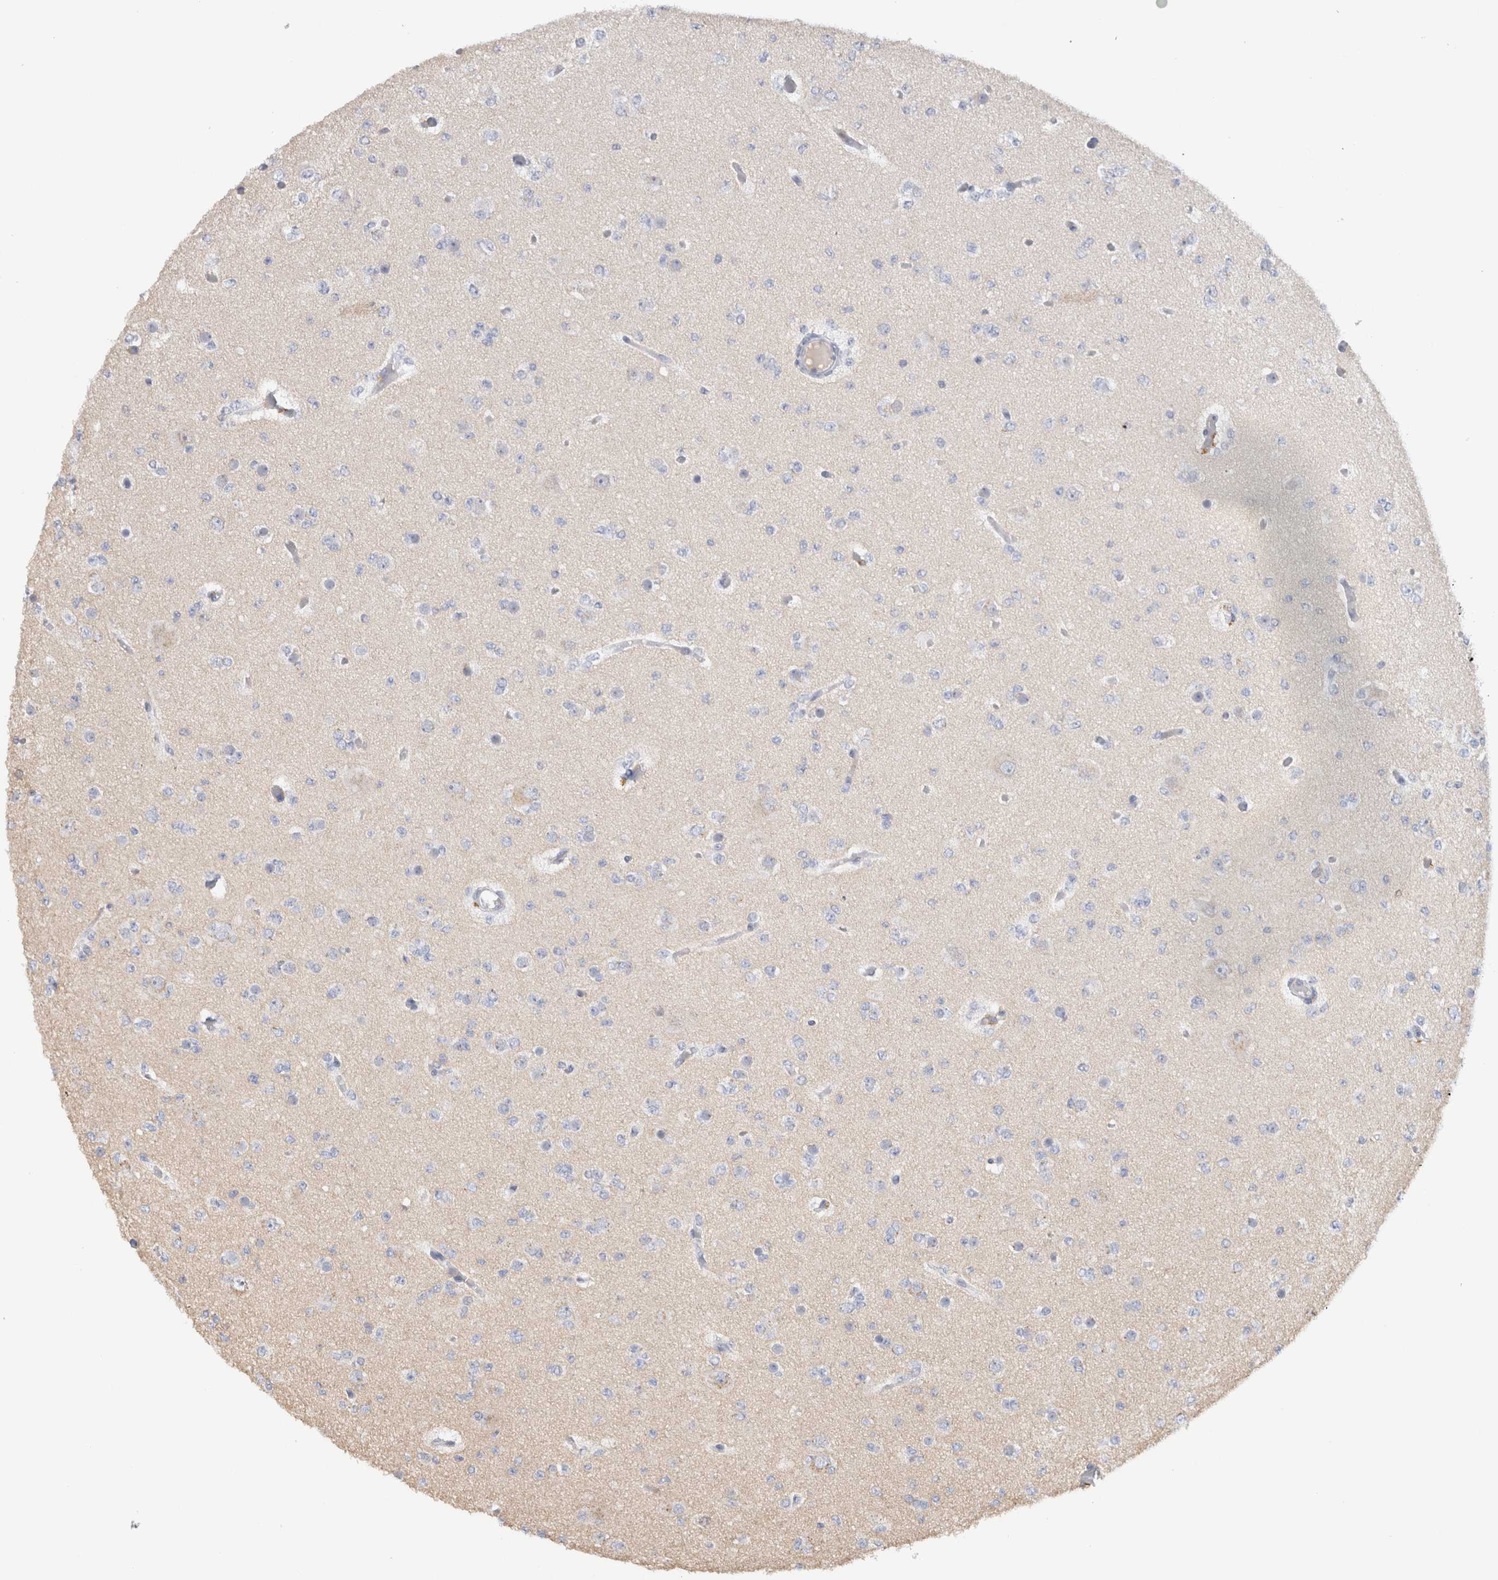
{"staining": {"intensity": "negative", "quantity": "none", "location": "none"}, "tissue": "glioma", "cell_type": "Tumor cells", "image_type": "cancer", "snomed": [{"axis": "morphology", "description": "Glioma, malignant, Low grade"}, {"axis": "topography", "description": "Brain"}], "caption": "Image shows no significant protein positivity in tumor cells of malignant glioma (low-grade).", "gene": "GAS1", "patient": {"sex": "female", "age": 22}}